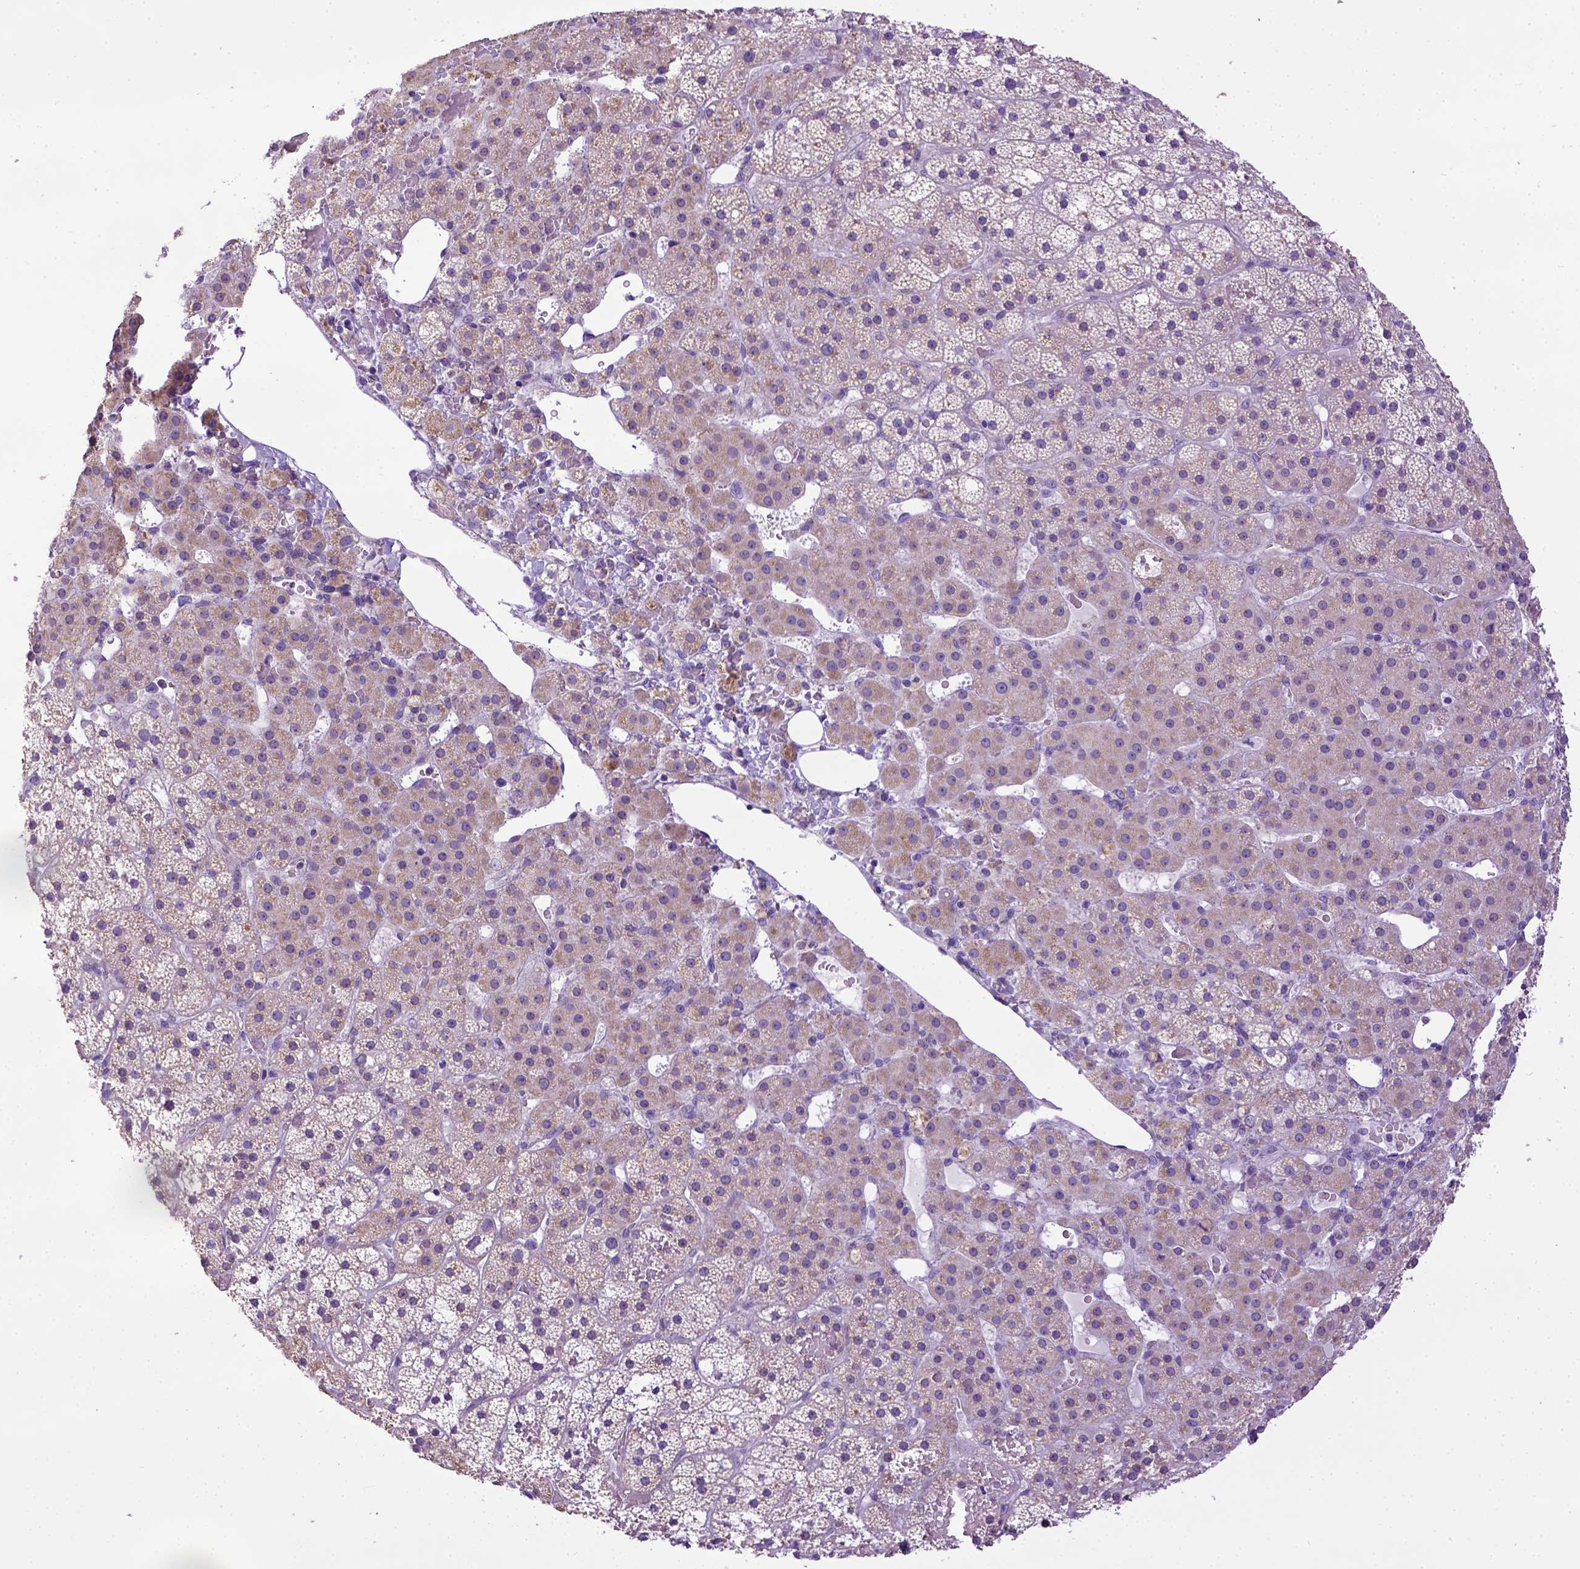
{"staining": {"intensity": "weak", "quantity": "<25%", "location": "cytoplasmic/membranous"}, "tissue": "adrenal gland", "cell_type": "Glandular cells", "image_type": "normal", "snomed": [{"axis": "morphology", "description": "Normal tissue, NOS"}, {"axis": "topography", "description": "Adrenal gland"}], "caption": "This is a photomicrograph of immunohistochemistry staining of unremarkable adrenal gland, which shows no positivity in glandular cells.", "gene": "SPEF1", "patient": {"sex": "male", "age": 53}}